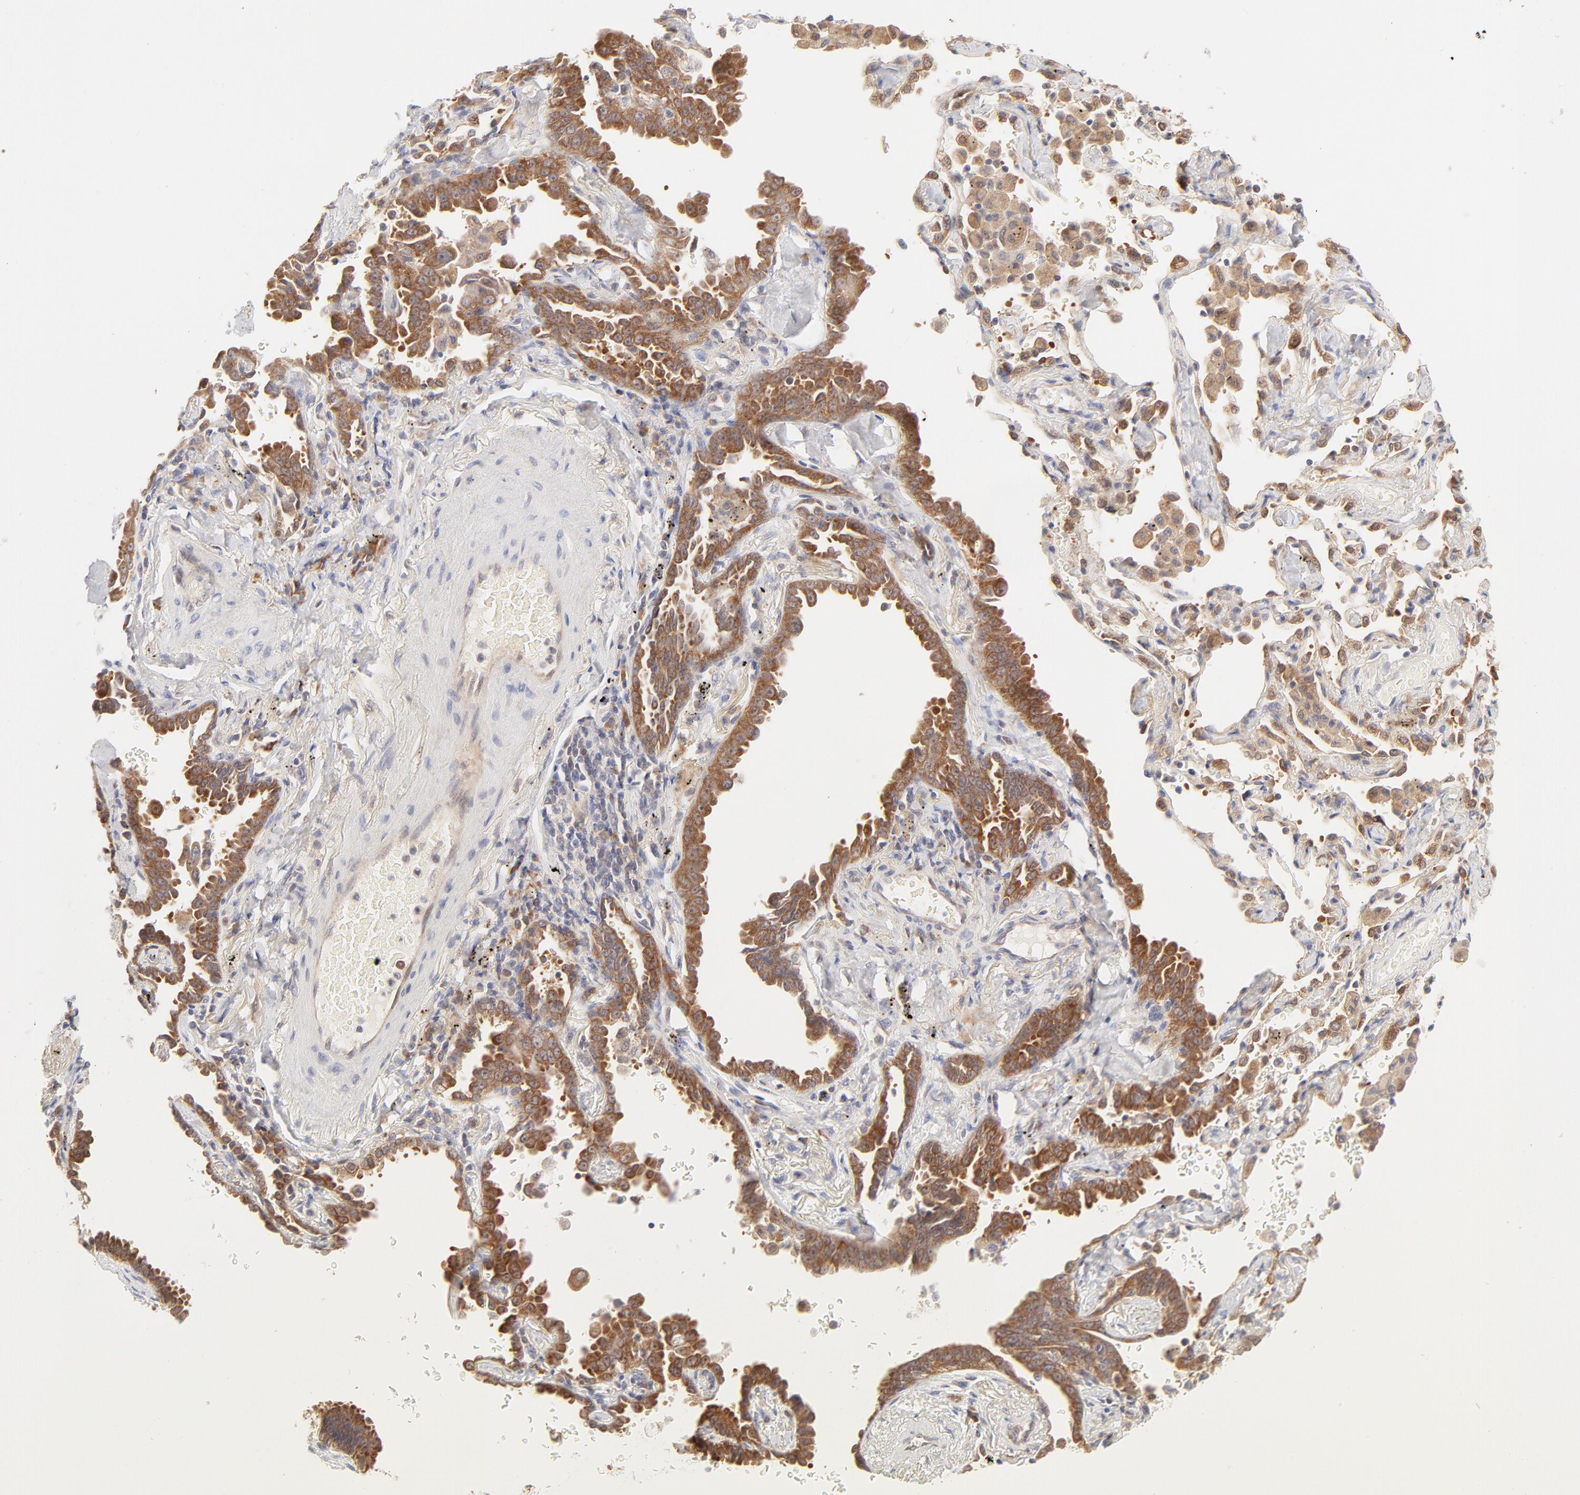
{"staining": {"intensity": "moderate", "quantity": ">75%", "location": "cytoplasmic/membranous"}, "tissue": "lung cancer", "cell_type": "Tumor cells", "image_type": "cancer", "snomed": [{"axis": "morphology", "description": "Adenocarcinoma, NOS"}, {"axis": "topography", "description": "Lung"}], "caption": "Tumor cells display medium levels of moderate cytoplasmic/membranous expression in about >75% of cells in human adenocarcinoma (lung). (DAB (3,3'-diaminobenzidine) = brown stain, brightfield microscopy at high magnification).", "gene": "RPS6KA1", "patient": {"sex": "female", "age": 64}}